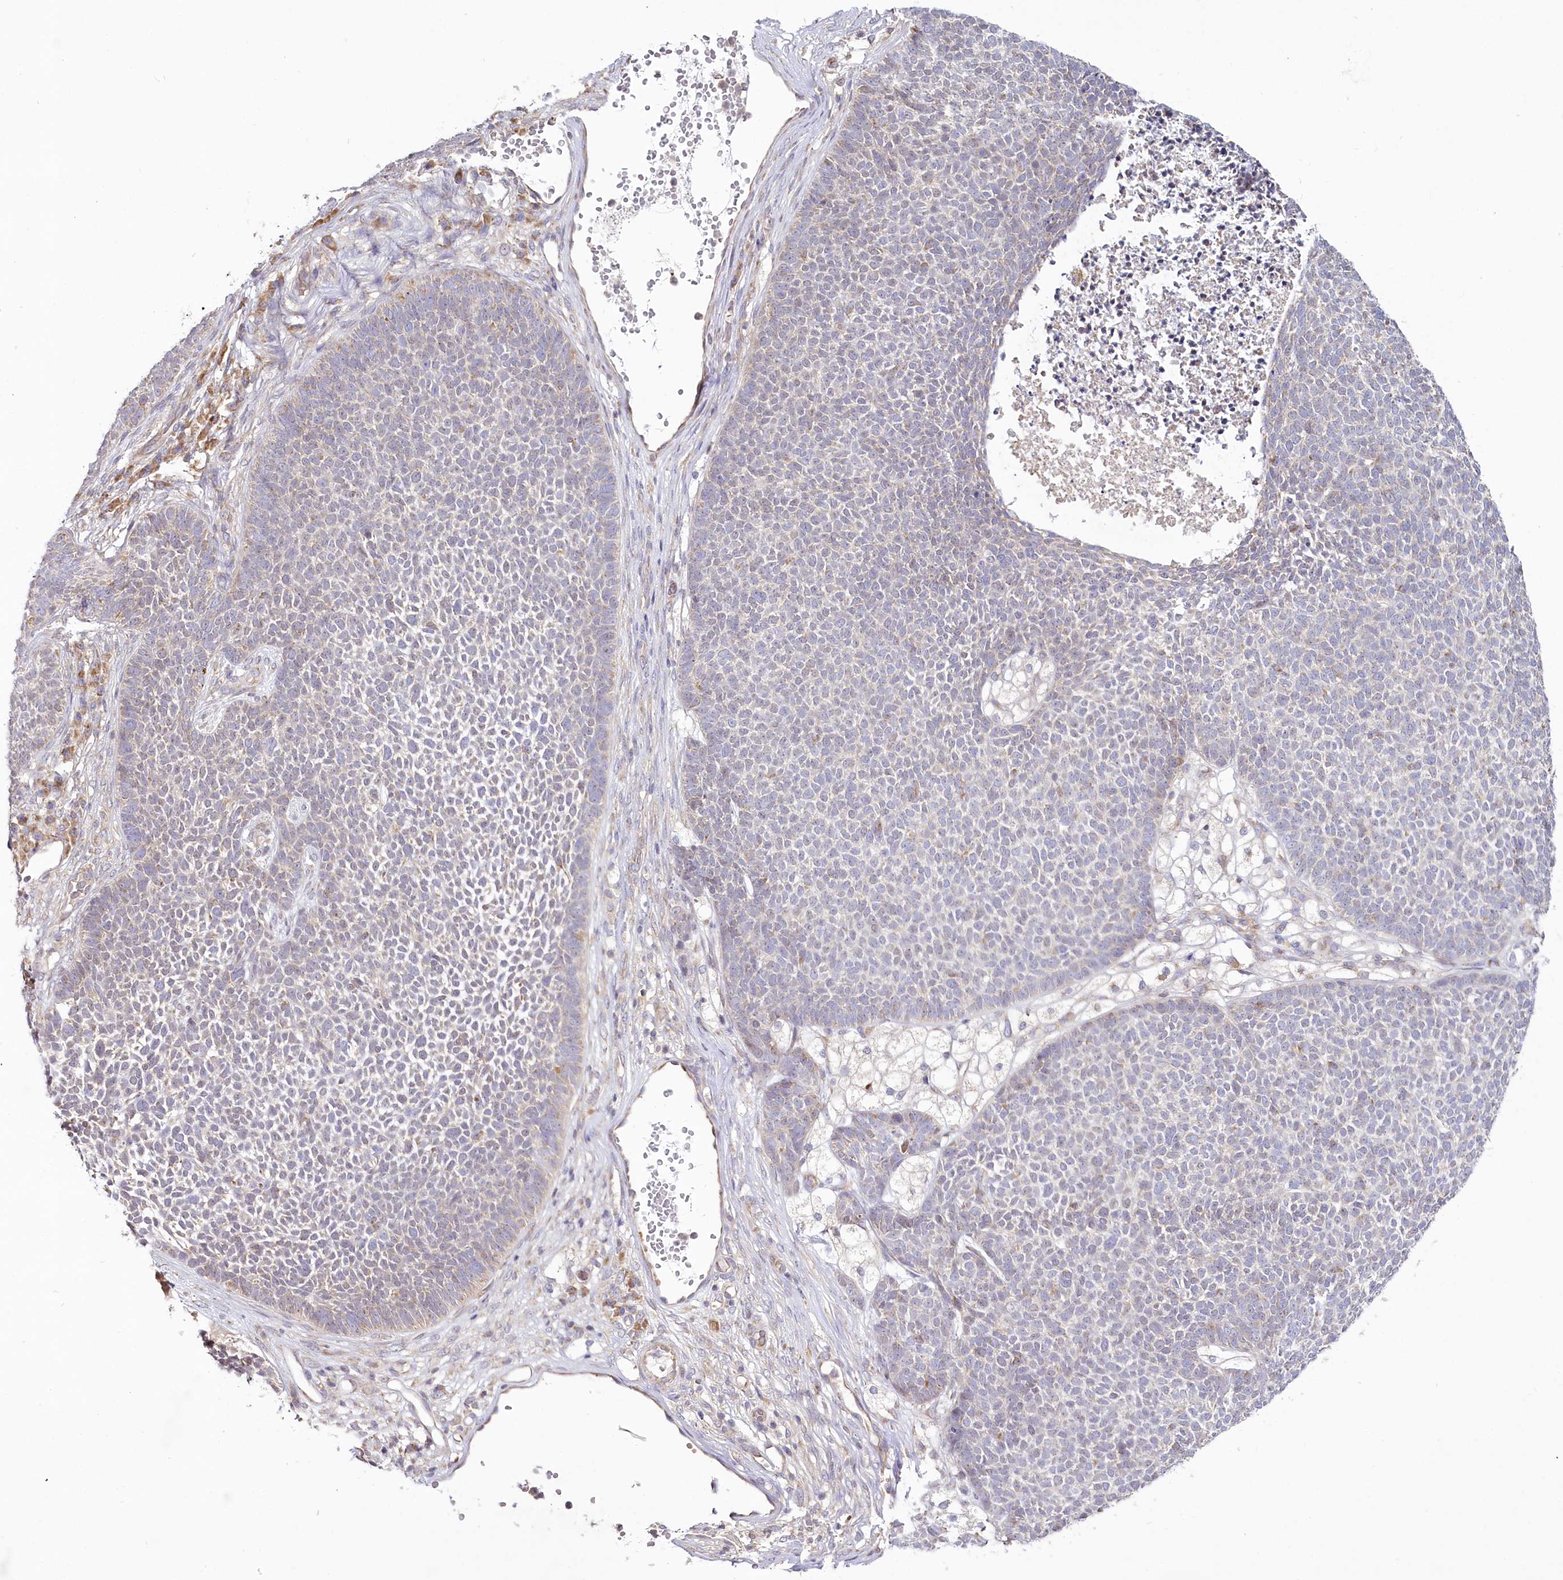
{"staining": {"intensity": "weak", "quantity": "<25%", "location": "cytoplasmic/membranous"}, "tissue": "skin cancer", "cell_type": "Tumor cells", "image_type": "cancer", "snomed": [{"axis": "morphology", "description": "Basal cell carcinoma"}, {"axis": "topography", "description": "Skin"}], "caption": "Tumor cells are negative for protein expression in human skin cancer.", "gene": "ACOX2", "patient": {"sex": "female", "age": 84}}